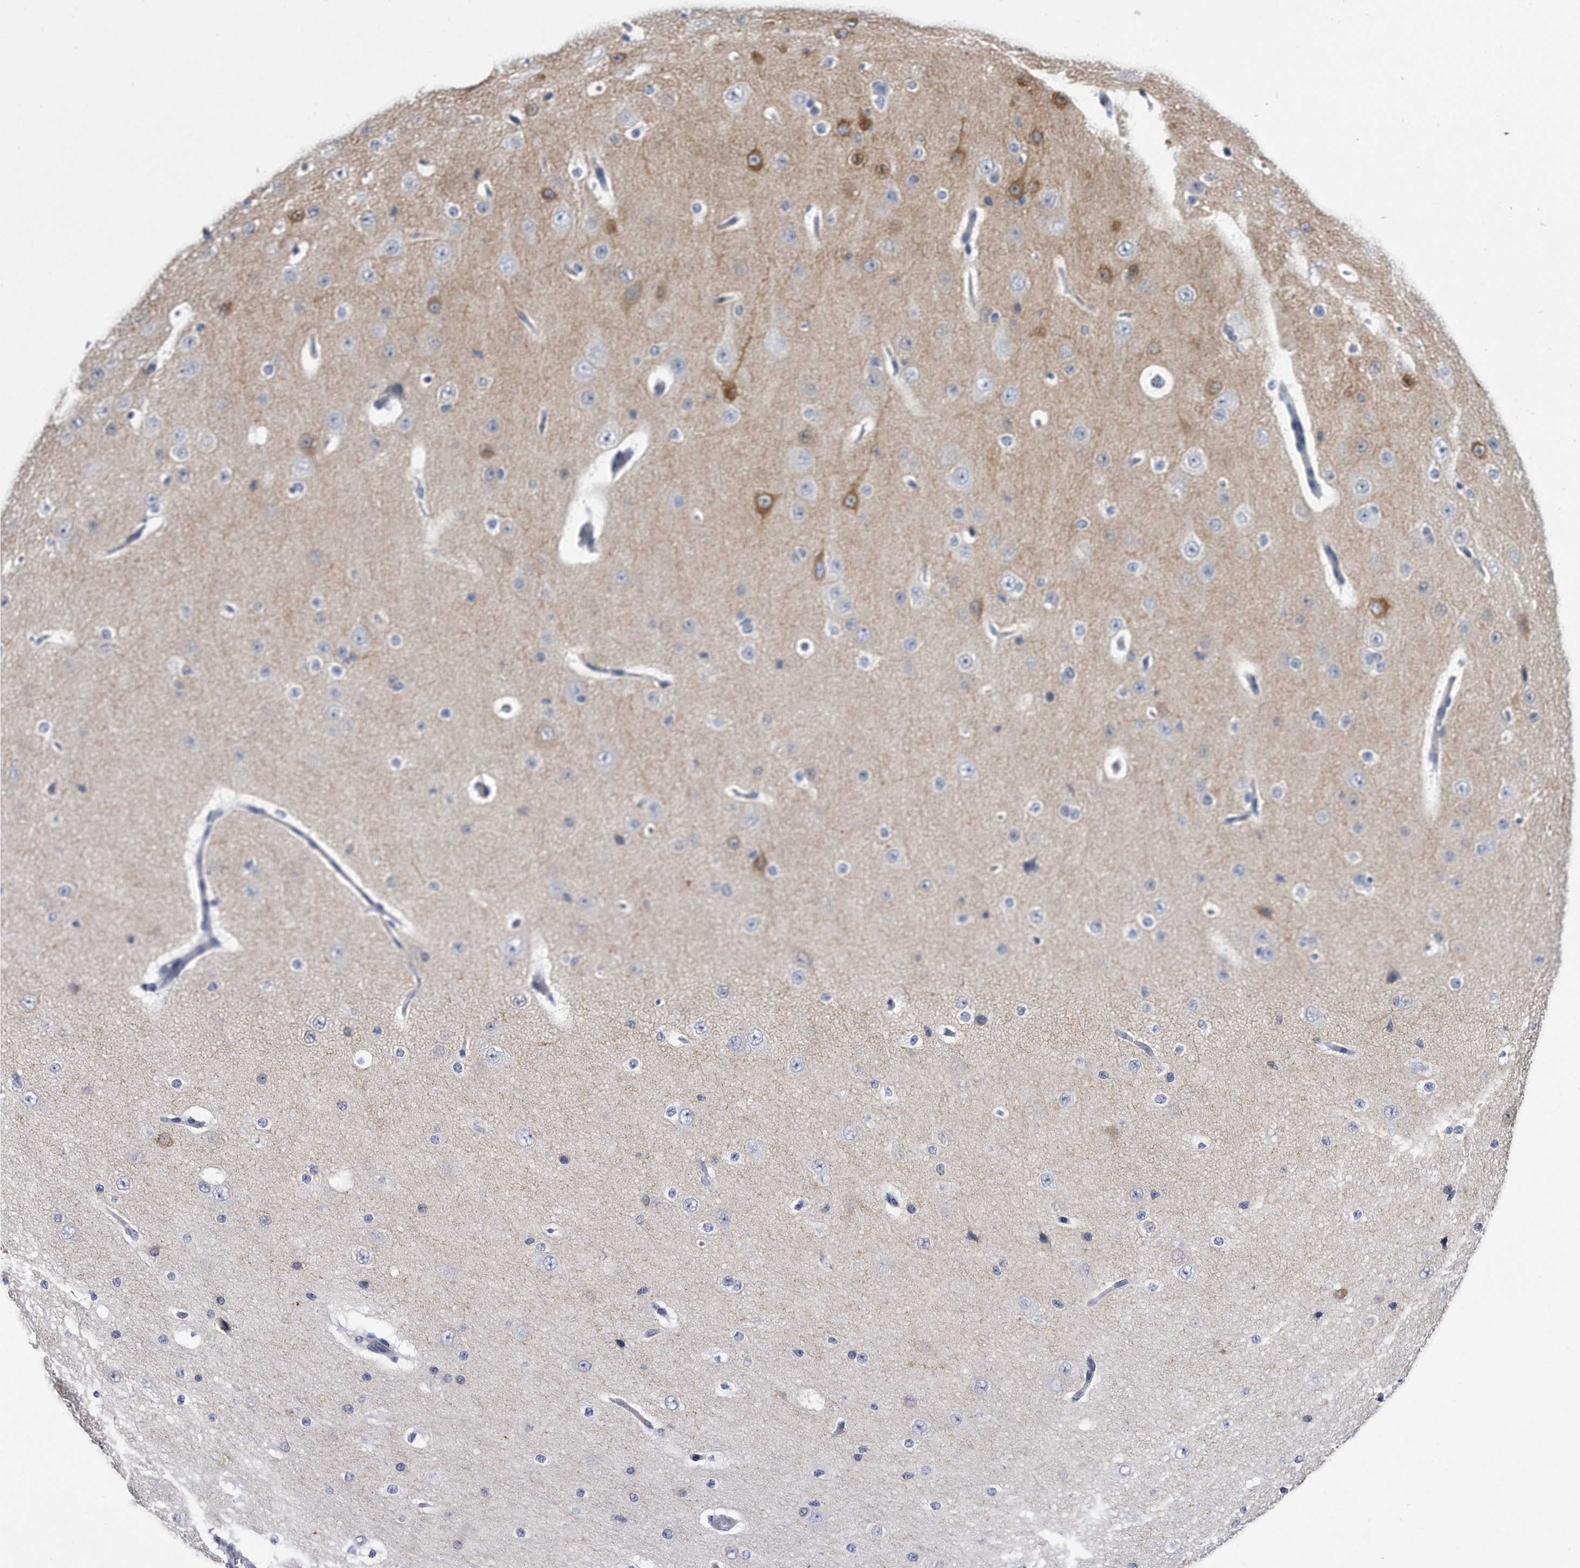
{"staining": {"intensity": "negative", "quantity": "none", "location": "none"}, "tissue": "cerebral cortex", "cell_type": "Endothelial cells", "image_type": "normal", "snomed": [{"axis": "morphology", "description": "Normal tissue, NOS"}, {"axis": "morphology", "description": "Developmental malformation"}, {"axis": "topography", "description": "Cerebral cortex"}], "caption": "Immunohistochemistry photomicrograph of benign cerebral cortex: human cerebral cortex stained with DAB exhibits no significant protein expression in endothelial cells.", "gene": "KCTD8", "patient": {"sex": "female", "age": 30}}